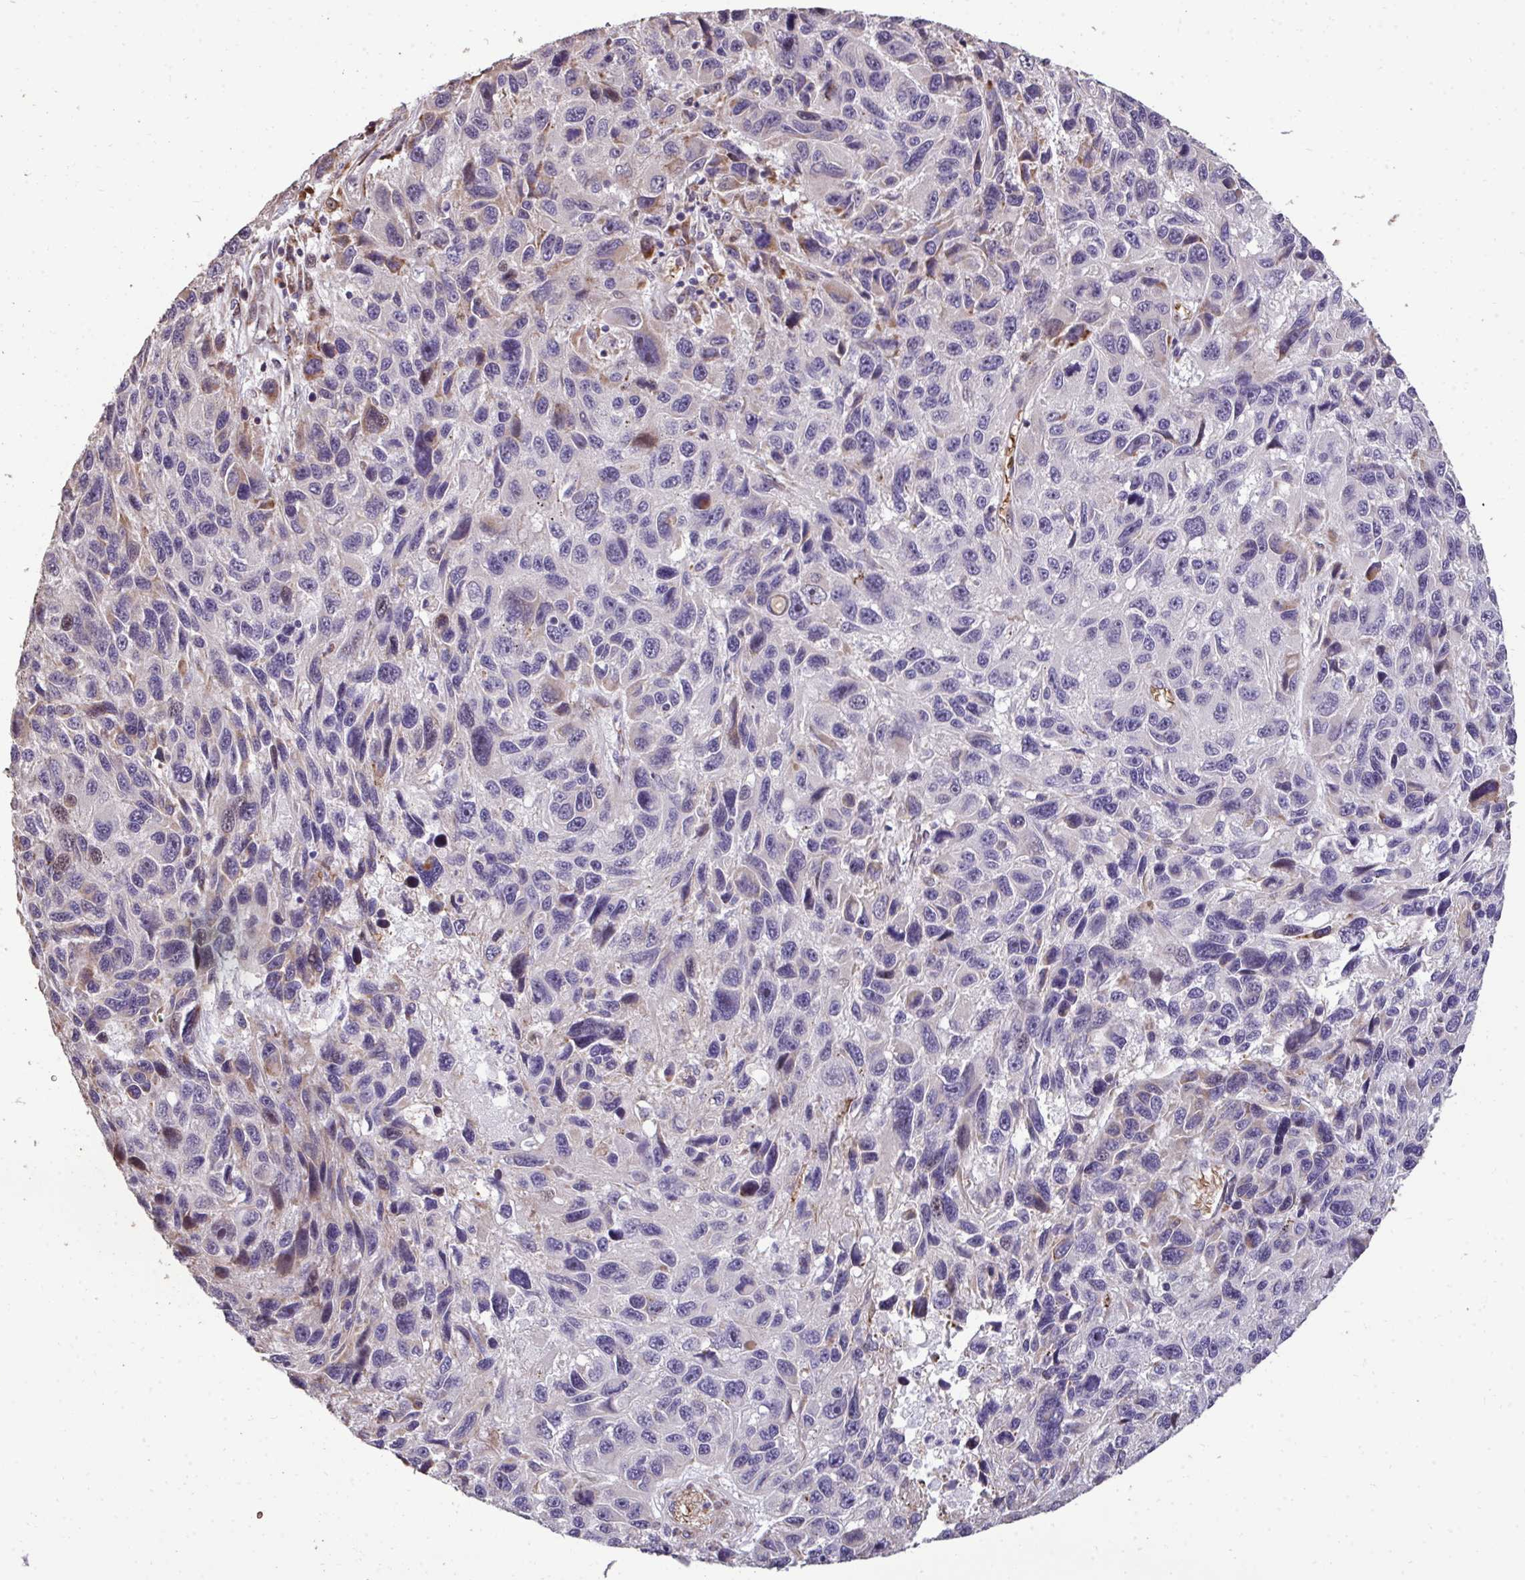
{"staining": {"intensity": "negative", "quantity": "none", "location": "none"}, "tissue": "melanoma", "cell_type": "Tumor cells", "image_type": "cancer", "snomed": [{"axis": "morphology", "description": "Malignant melanoma, NOS"}, {"axis": "topography", "description": "Skin"}], "caption": "Tumor cells show no significant positivity in melanoma.", "gene": "FIBCD1", "patient": {"sex": "male", "age": 53}}